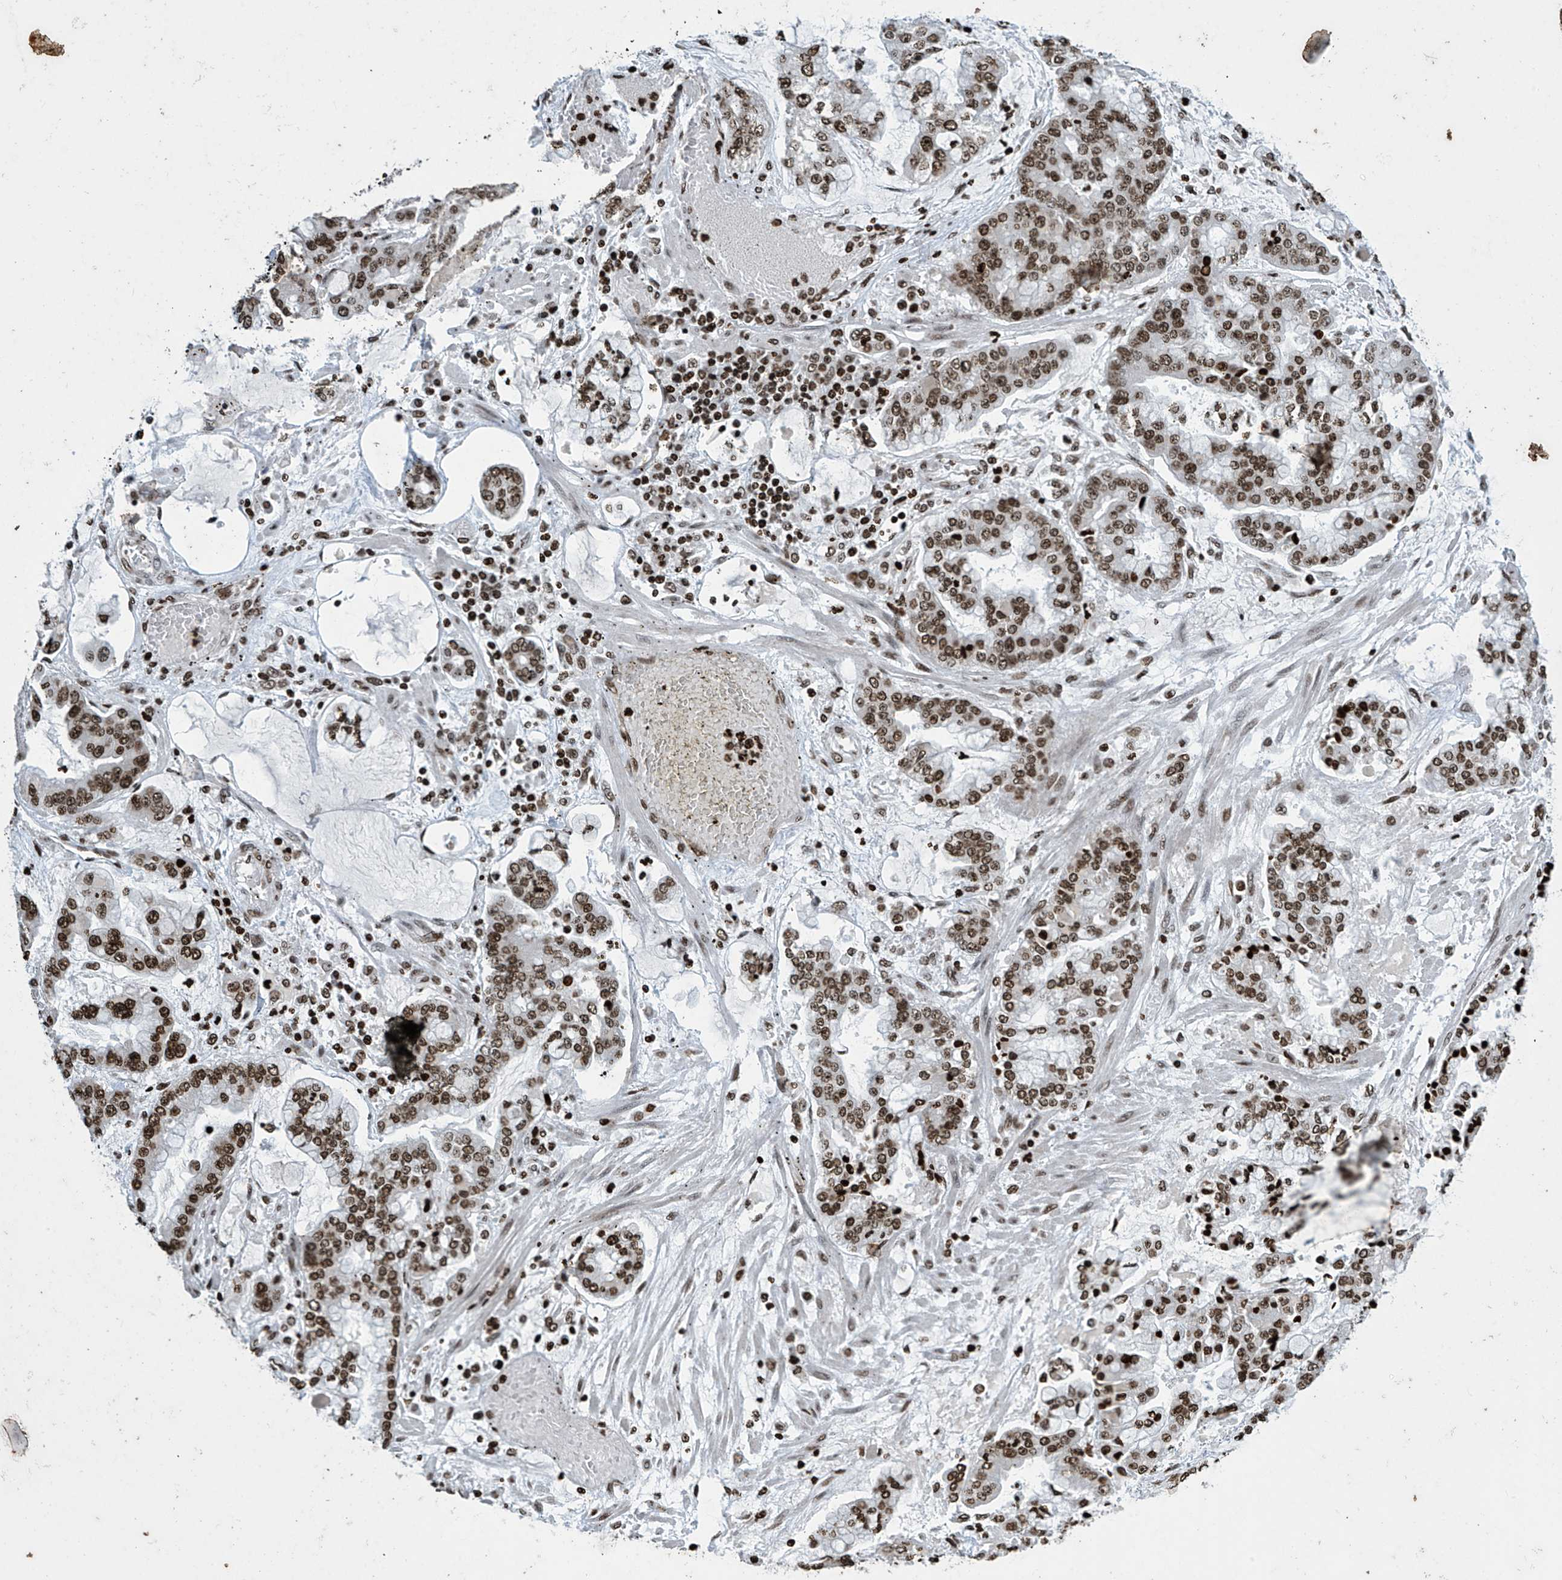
{"staining": {"intensity": "moderate", "quantity": ">75%", "location": "nuclear"}, "tissue": "stomach cancer", "cell_type": "Tumor cells", "image_type": "cancer", "snomed": [{"axis": "morphology", "description": "Normal tissue, NOS"}, {"axis": "morphology", "description": "Adenocarcinoma, NOS"}, {"axis": "topography", "description": "Stomach, upper"}, {"axis": "topography", "description": "Stomach"}], "caption": "Approximately >75% of tumor cells in human stomach cancer (adenocarcinoma) exhibit moderate nuclear protein staining as visualized by brown immunohistochemical staining.", "gene": "H4C16", "patient": {"sex": "male", "age": 76}}